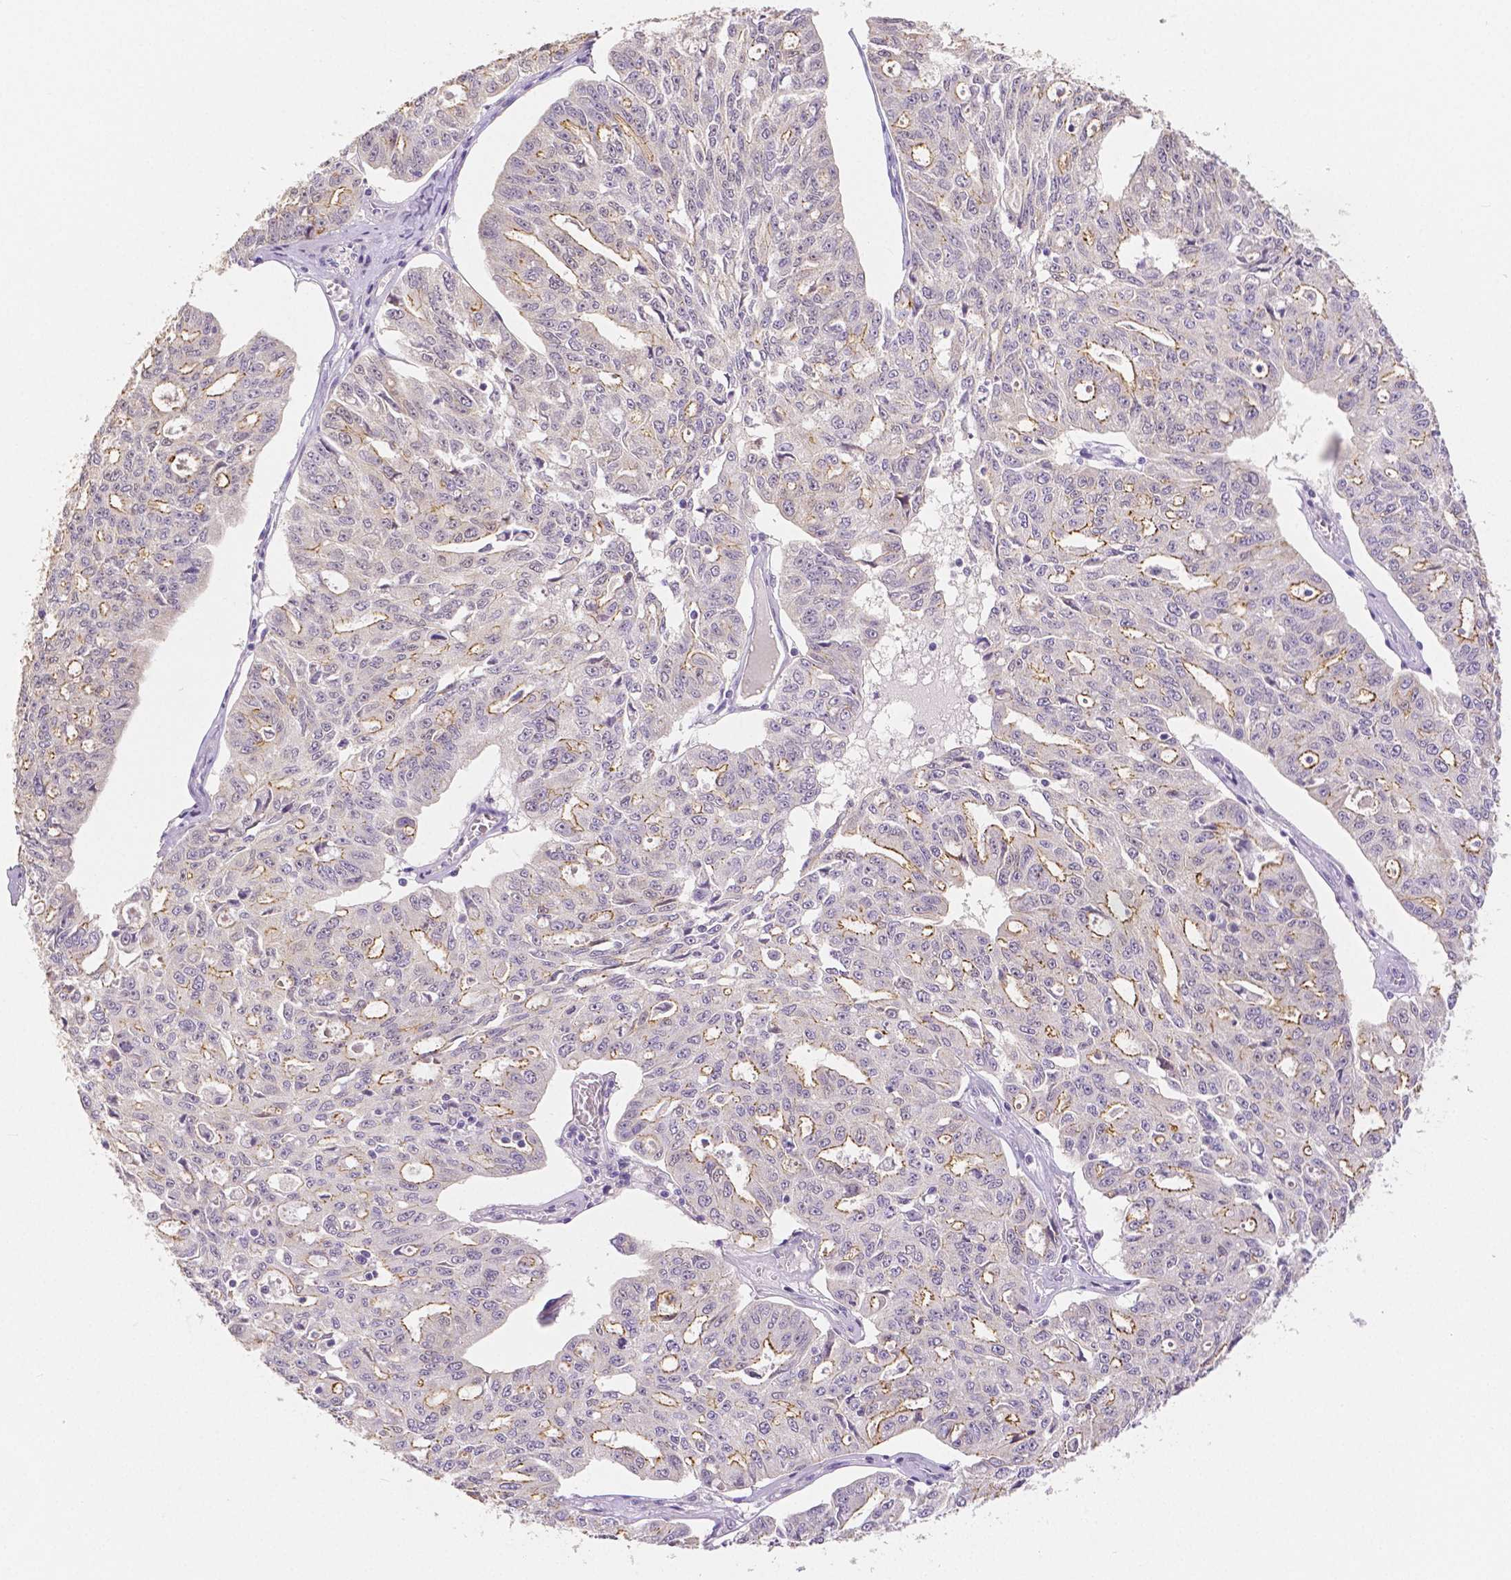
{"staining": {"intensity": "moderate", "quantity": "<25%", "location": "cytoplasmic/membranous"}, "tissue": "ovarian cancer", "cell_type": "Tumor cells", "image_type": "cancer", "snomed": [{"axis": "morphology", "description": "Carcinoma, endometroid"}, {"axis": "topography", "description": "Ovary"}], "caption": "An immunohistochemistry image of tumor tissue is shown. Protein staining in brown labels moderate cytoplasmic/membranous positivity in ovarian cancer within tumor cells.", "gene": "OCLN", "patient": {"sex": "female", "age": 65}}